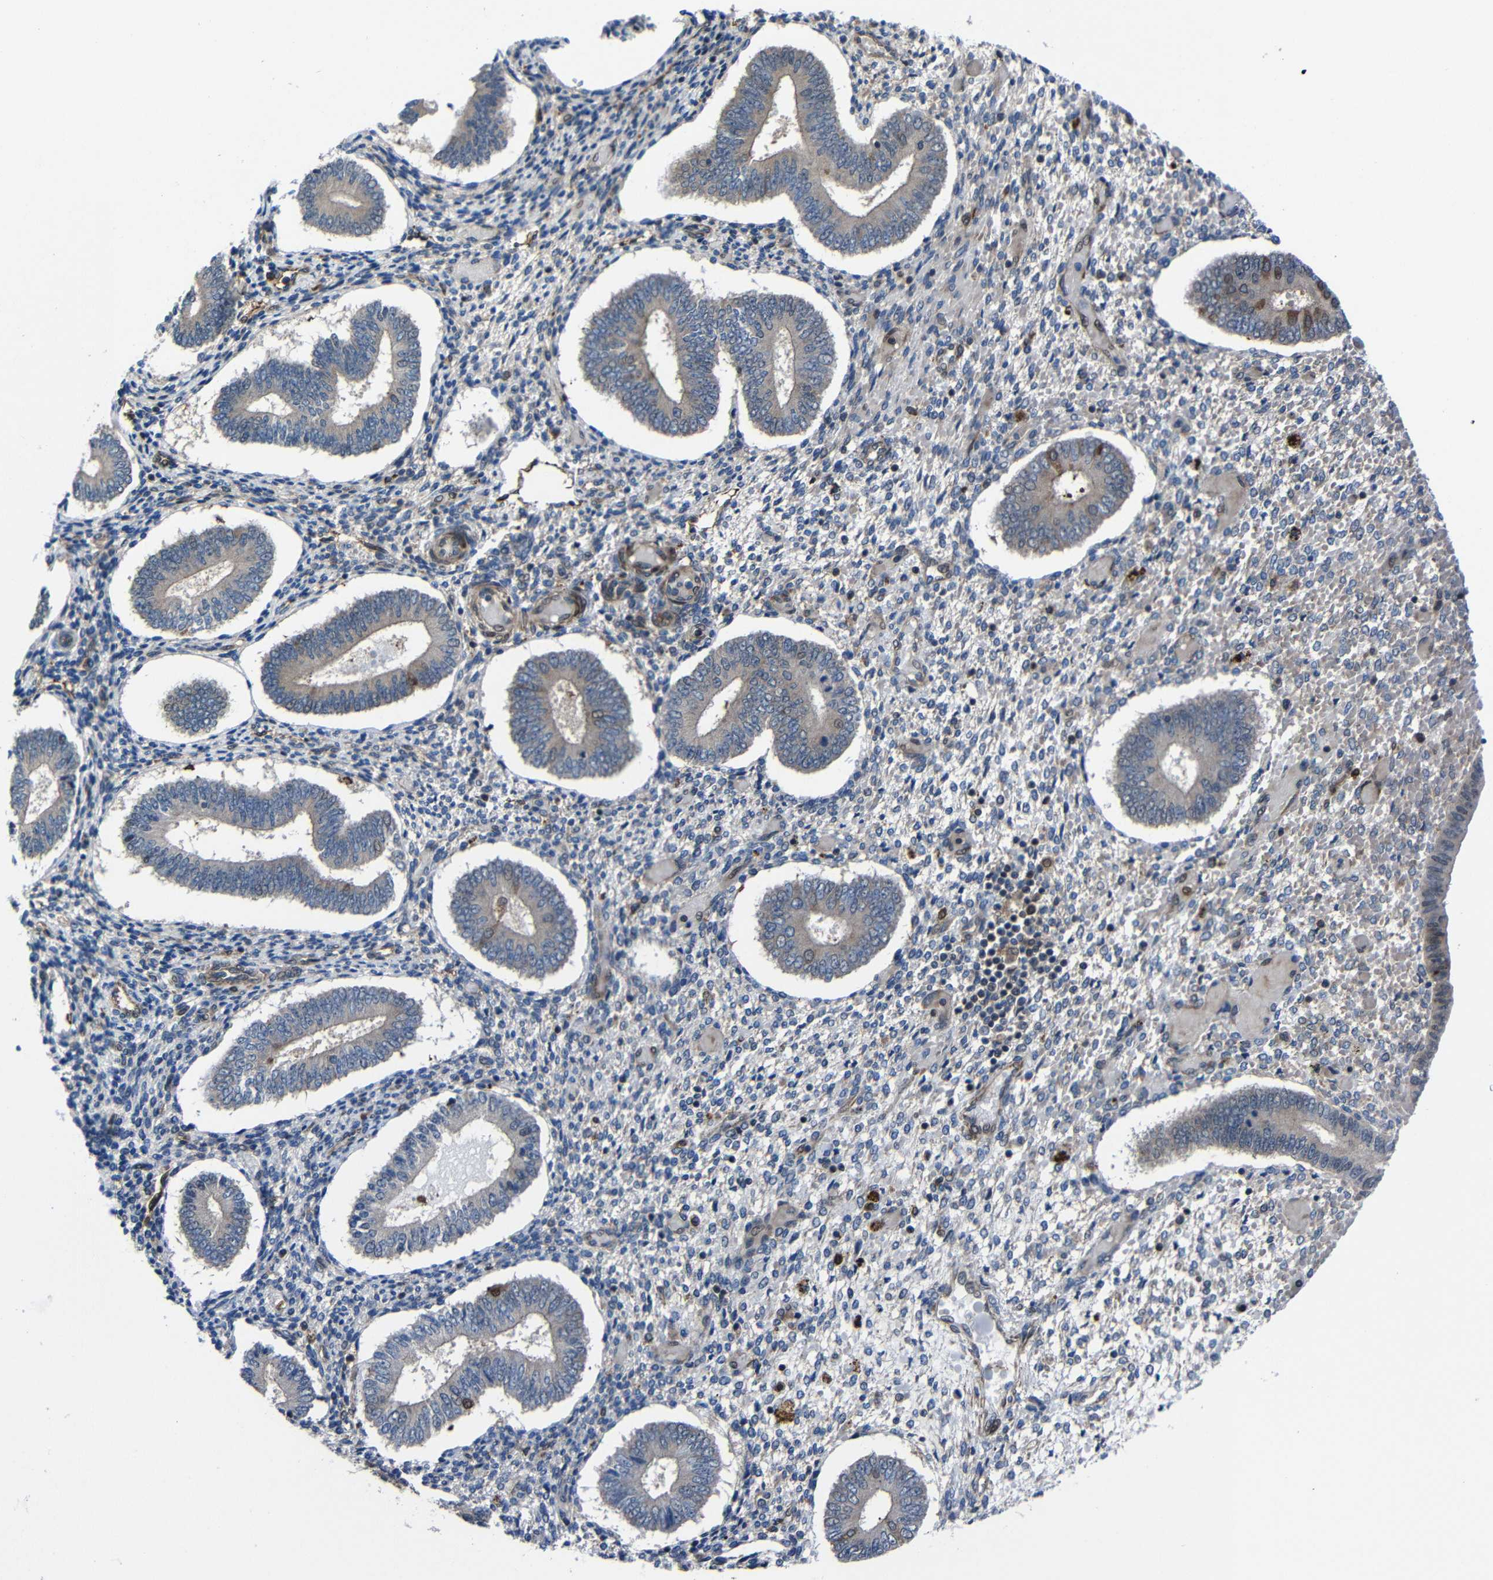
{"staining": {"intensity": "weak", "quantity": "<25%", "location": "cytoplasmic/membranous"}, "tissue": "endometrium", "cell_type": "Cells in endometrial stroma", "image_type": "normal", "snomed": [{"axis": "morphology", "description": "Normal tissue, NOS"}, {"axis": "topography", "description": "Endometrium"}], "caption": "Unremarkable endometrium was stained to show a protein in brown. There is no significant positivity in cells in endometrial stroma.", "gene": "KIAA0513", "patient": {"sex": "female", "age": 42}}